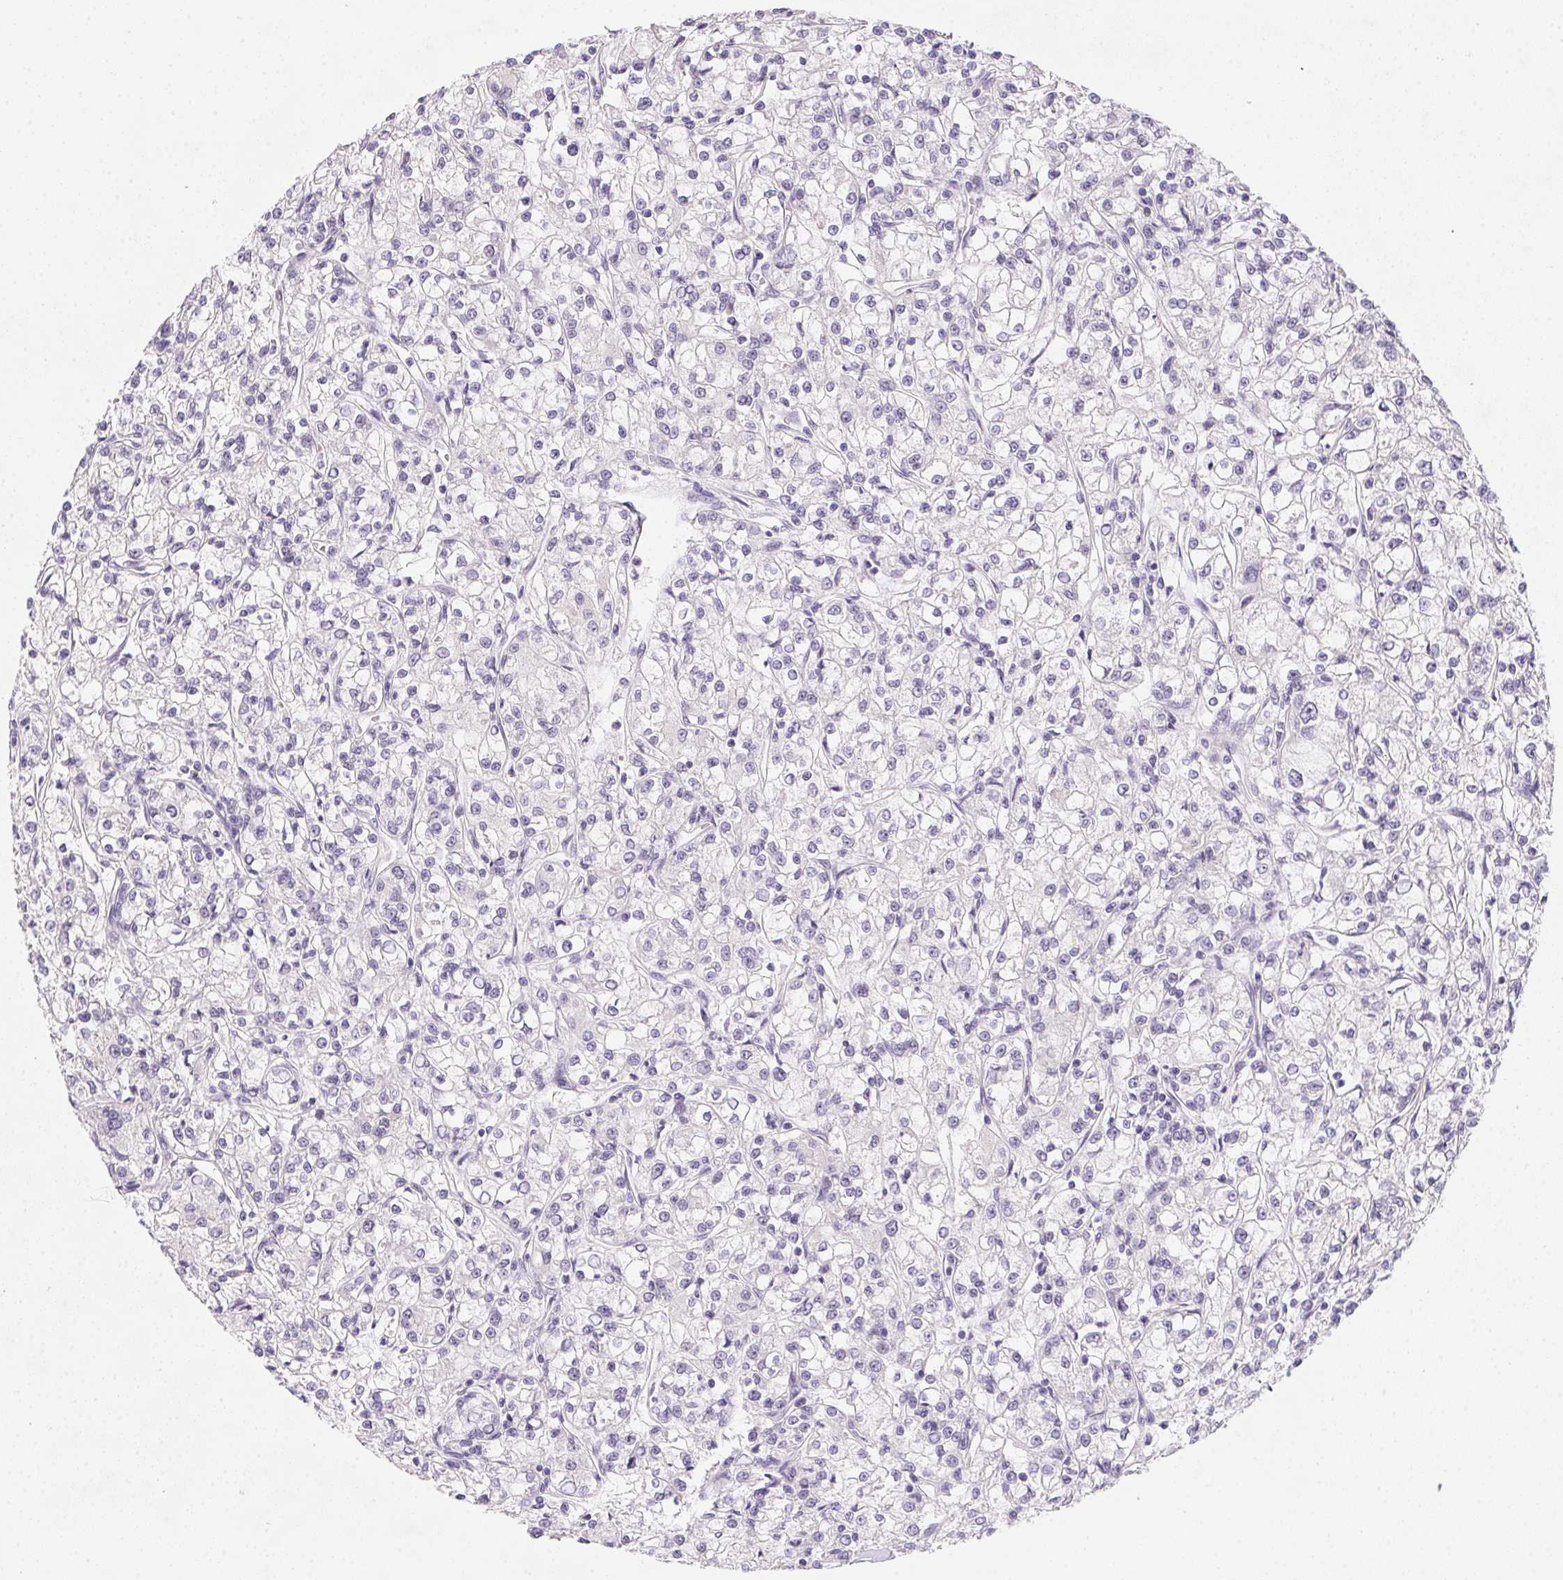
{"staining": {"intensity": "negative", "quantity": "none", "location": "none"}, "tissue": "renal cancer", "cell_type": "Tumor cells", "image_type": "cancer", "snomed": [{"axis": "morphology", "description": "Adenocarcinoma, NOS"}, {"axis": "topography", "description": "Kidney"}], "caption": "This histopathology image is of renal cancer (adenocarcinoma) stained with IHC to label a protein in brown with the nuclei are counter-stained blue. There is no positivity in tumor cells.", "gene": "HELLS", "patient": {"sex": "female", "age": 59}}